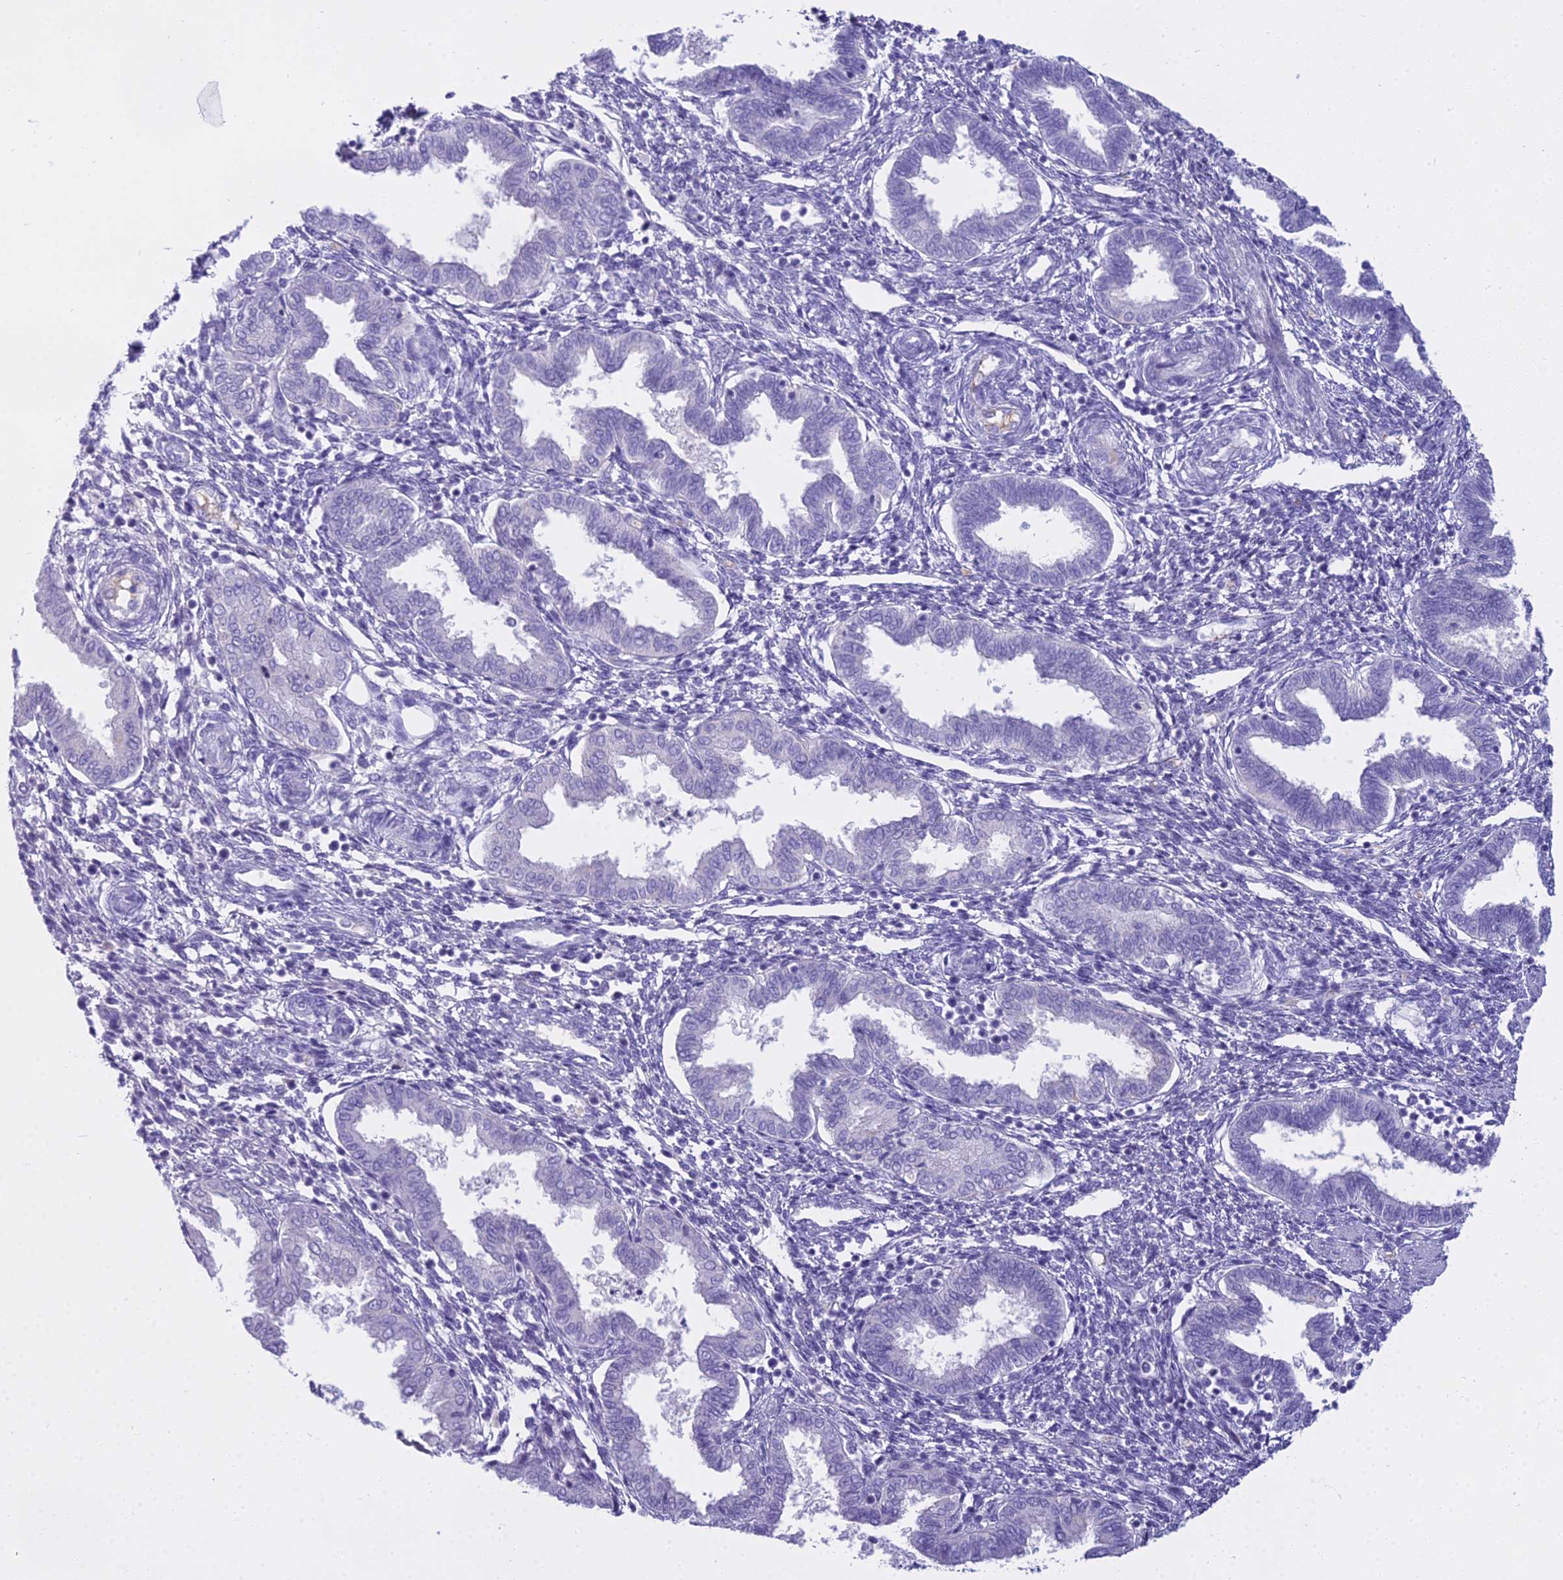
{"staining": {"intensity": "negative", "quantity": "none", "location": "none"}, "tissue": "endometrium", "cell_type": "Cells in endometrial stroma", "image_type": "normal", "snomed": [{"axis": "morphology", "description": "Normal tissue, NOS"}, {"axis": "topography", "description": "Endometrium"}], "caption": "Immunohistochemistry (IHC) histopathology image of unremarkable human endometrium stained for a protein (brown), which exhibits no positivity in cells in endometrial stroma.", "gene": "OSTN", "patient": {"sex": "female", "age": 33}}